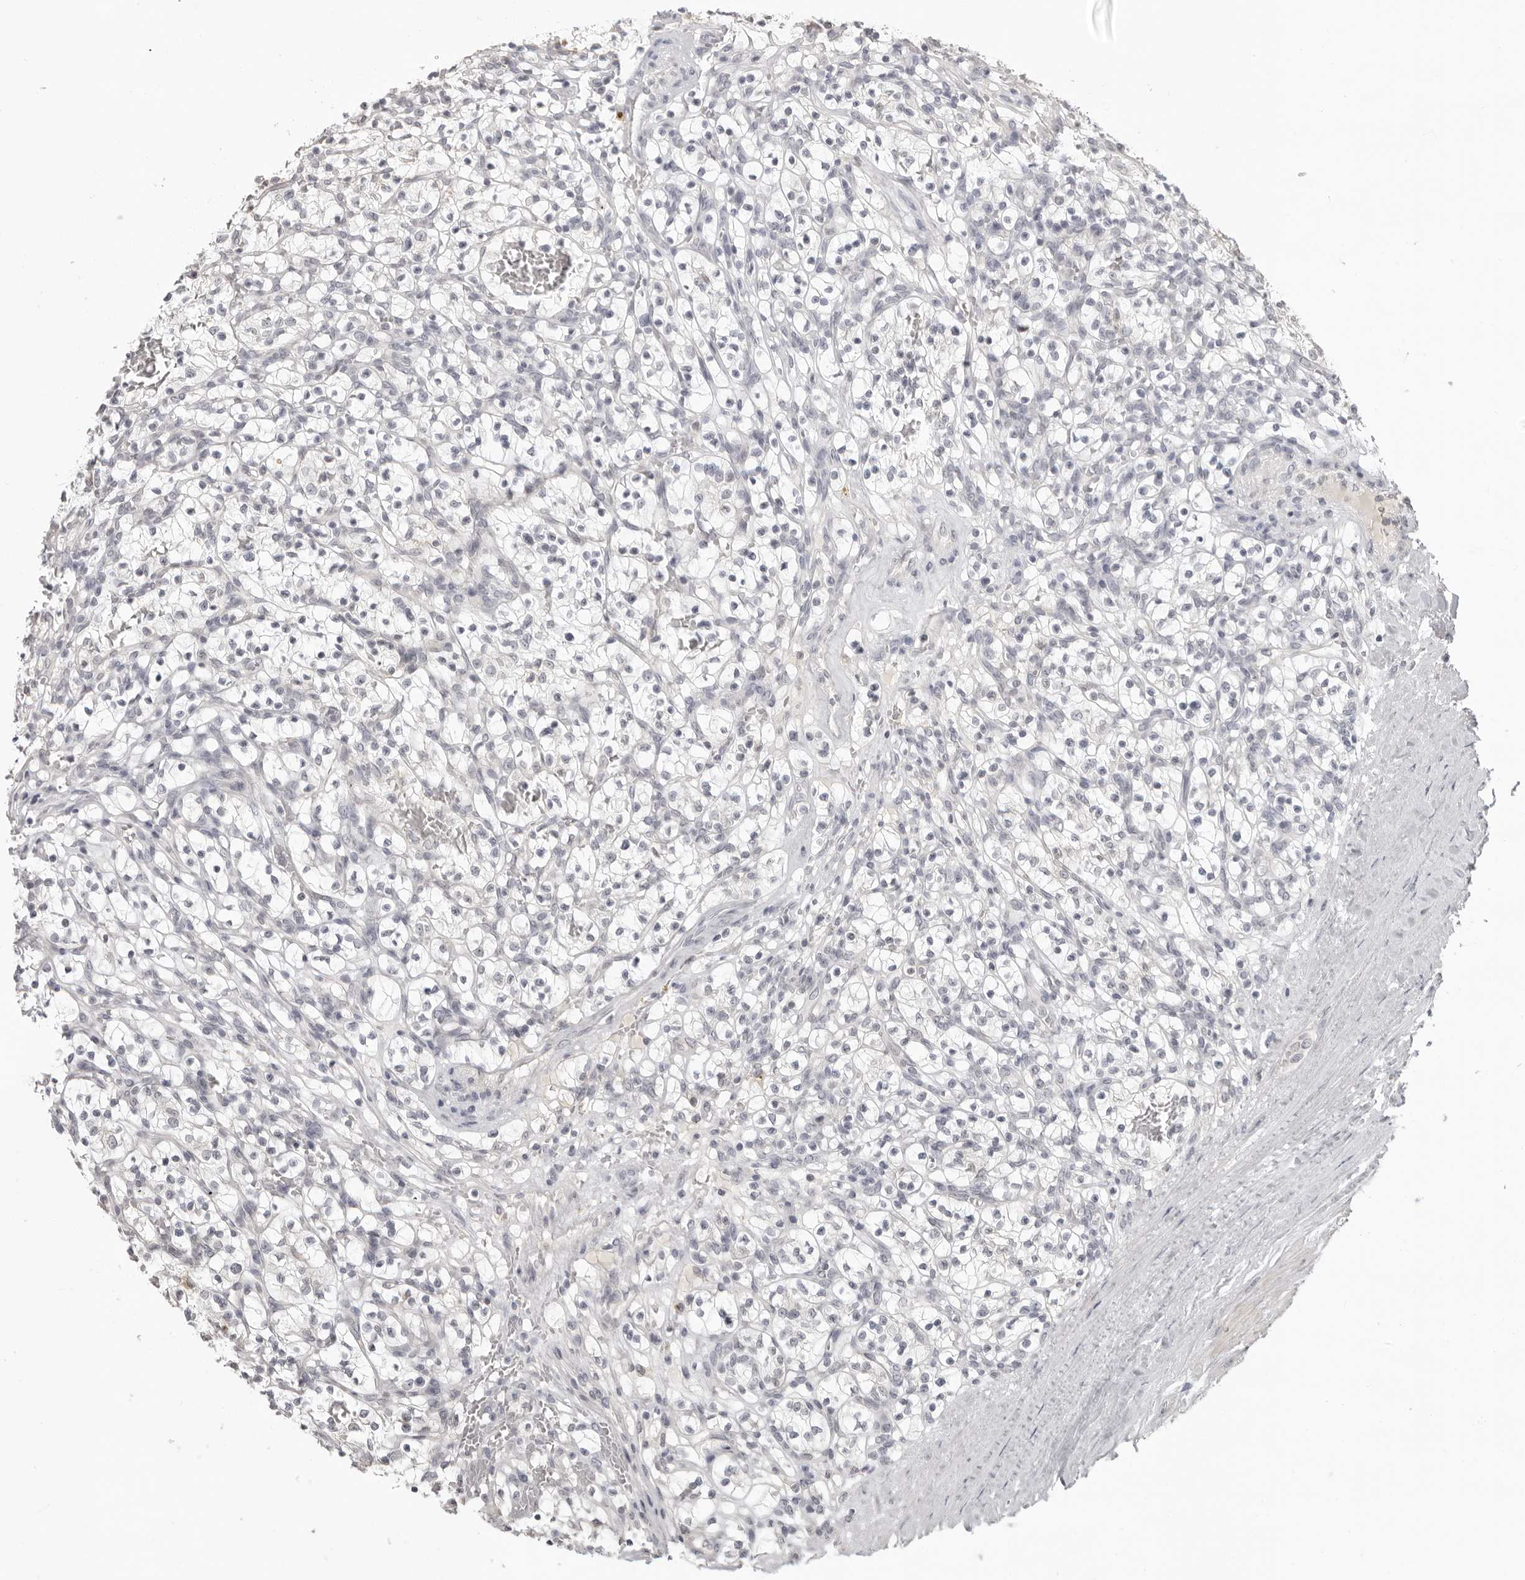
{"staining": {"intensity": "negative", "quantity": "none", "location": "none"}, "tissue": "renal cancer", "cell_type": "Tumor cells", "image_type": "cancer", "snomed": [{"axis": "morphology", "description": "Adenocarcinoma, NOS"}, {"axis": "topography", "description": "Kidney"}], "caption": "DAB immunohistochemical staining of human renal adenocarcinoma exhibits no significant staining in tumor cells.", "gene": "ACP6", "patient": {"sex": "female", "age": 57}}